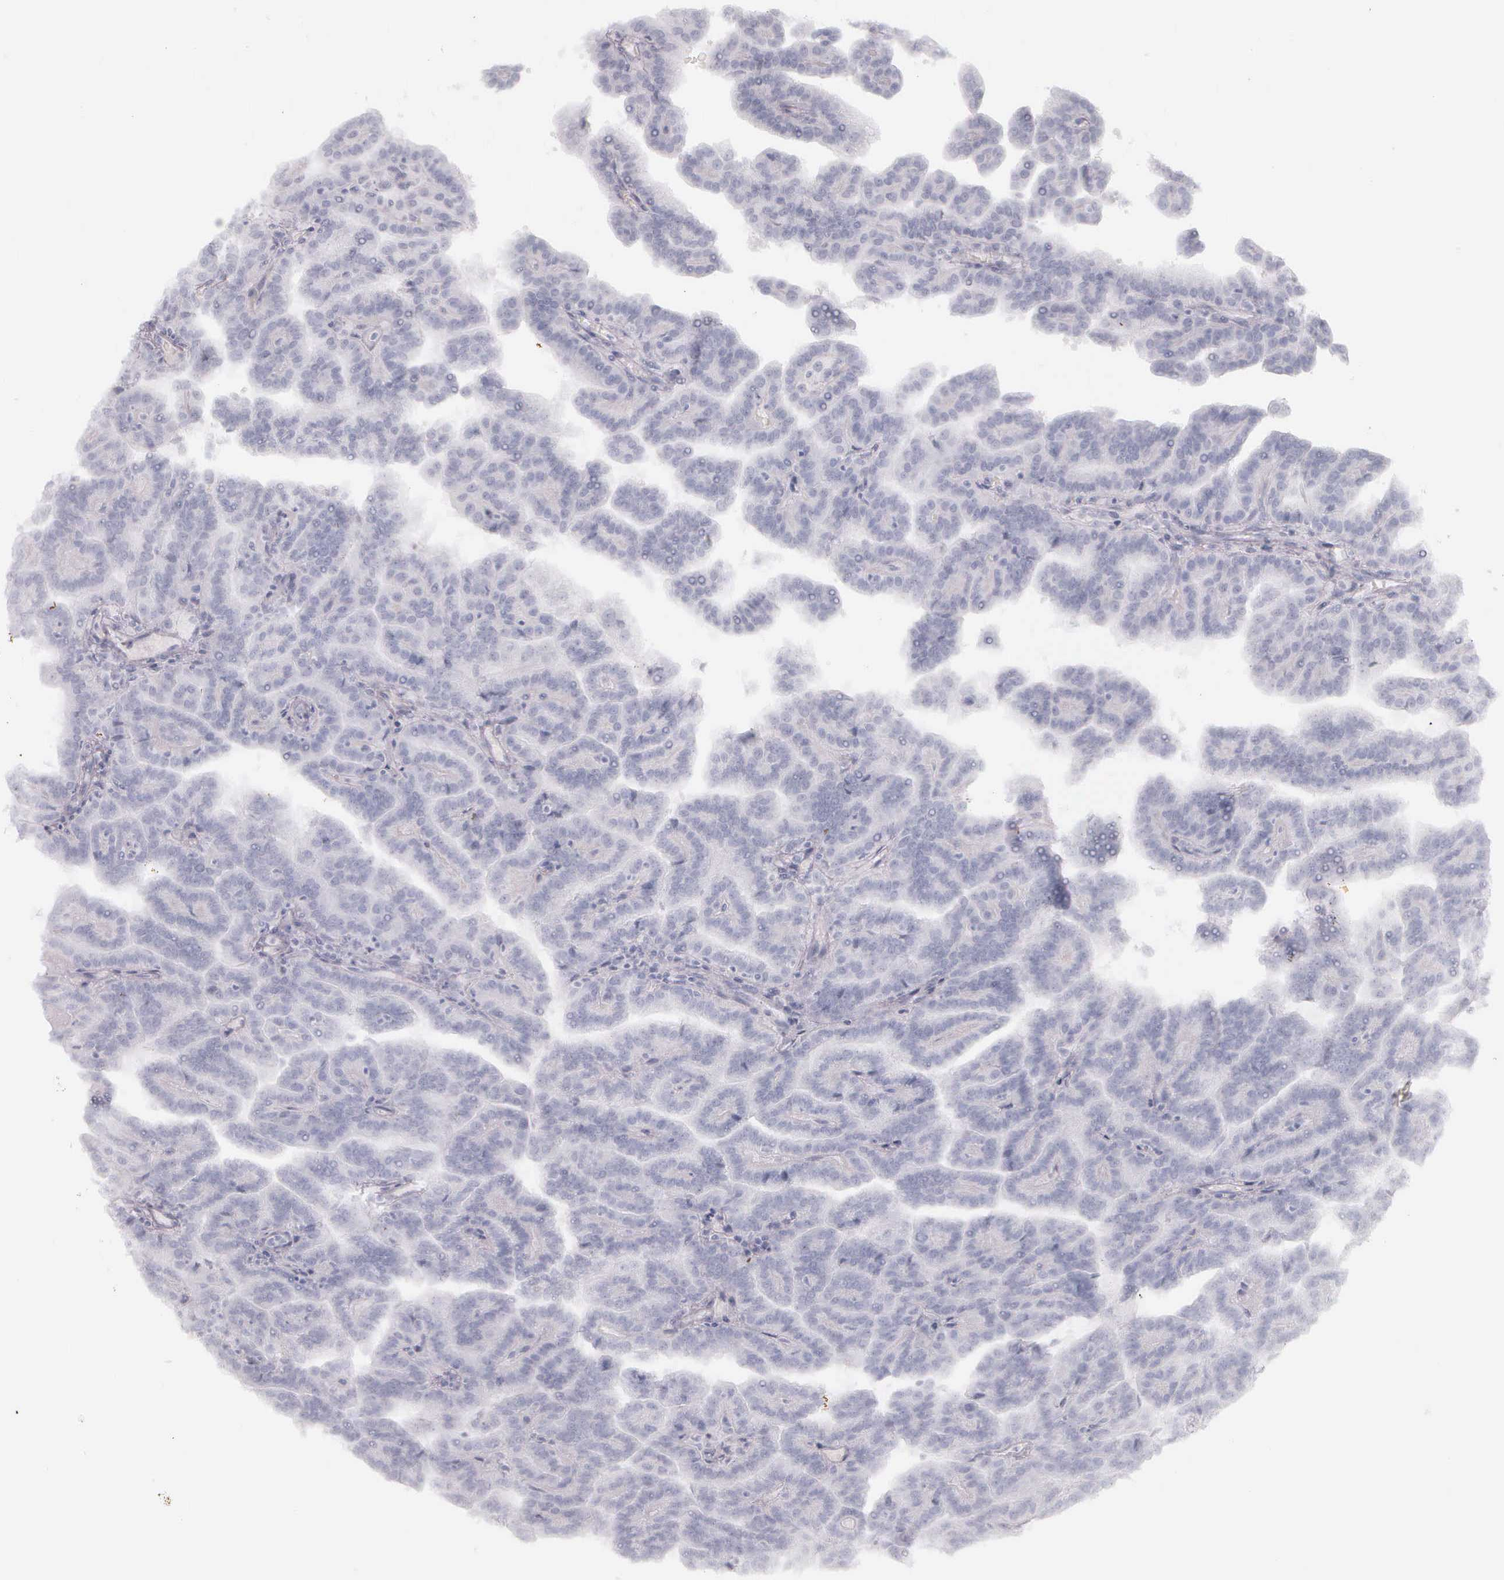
{"staining": {"intensity": "negative", "quantity": "none", "location": "none"}, "tissue": "renal cancer", "cell_type": "Tumor cells", "image_type": "cancer", "snomed": [{"axis": "morphology", "description": "Adenocarcinoma, NOS"}, {"axis": "topography", "description": "Kidney"}], "caption": "This is an immunohistochemistry (IHC) micrograph of renal cancer. There is no staining in tumor cells.", "gene": "KRT14", "patient": {"sex": "male", "age": 61}}